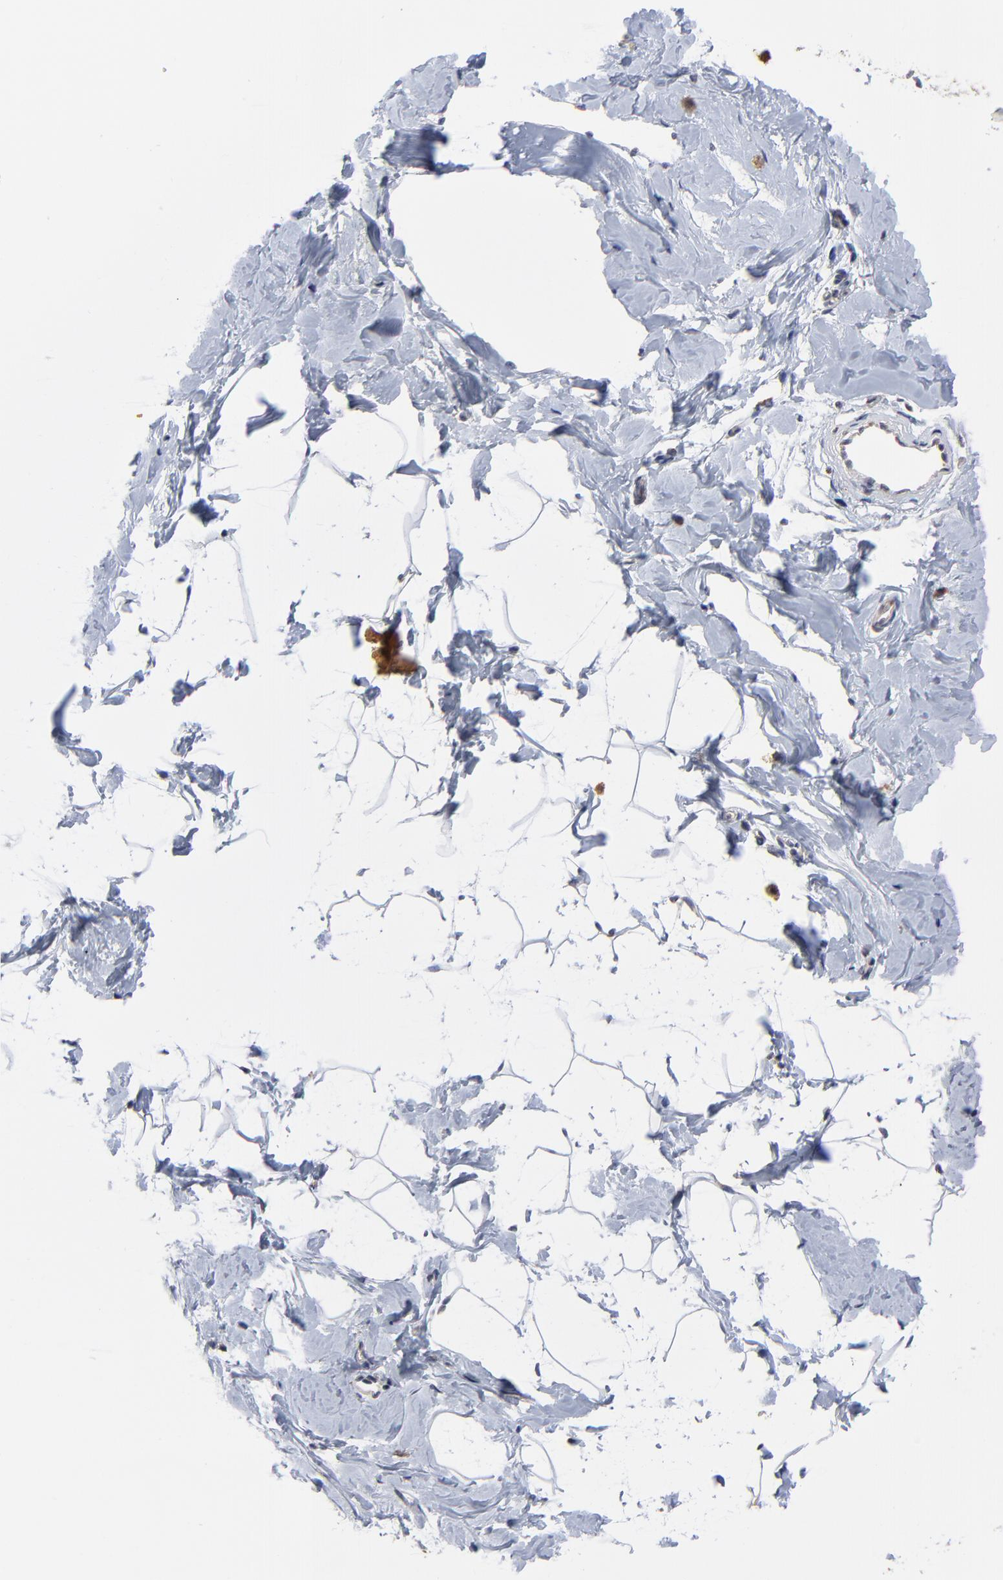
{"staining": {"intensity": "negative", "quantity": "none", "location": "none"}, "tissue": "breast", "cell_type": "Adipocytes", "image_type": "normal", "snomed": [{"axis": "morphology", "description": "Normal tissue, NOS"}, {"axis": "topography", "description": "Breast"}], "caption": "Photomicrograph shows no significant protein positivity in adipocytes of unremarkable breast. The staining was performed using DAB (3,3'-diaminobenzidine) to visualize the protein expression in brown, while the nuclei were stained in blue with hematoxylin (Magnification: 20x).", "gene": "ZNF550", "patient": {"sex": "female", "age": 23}}